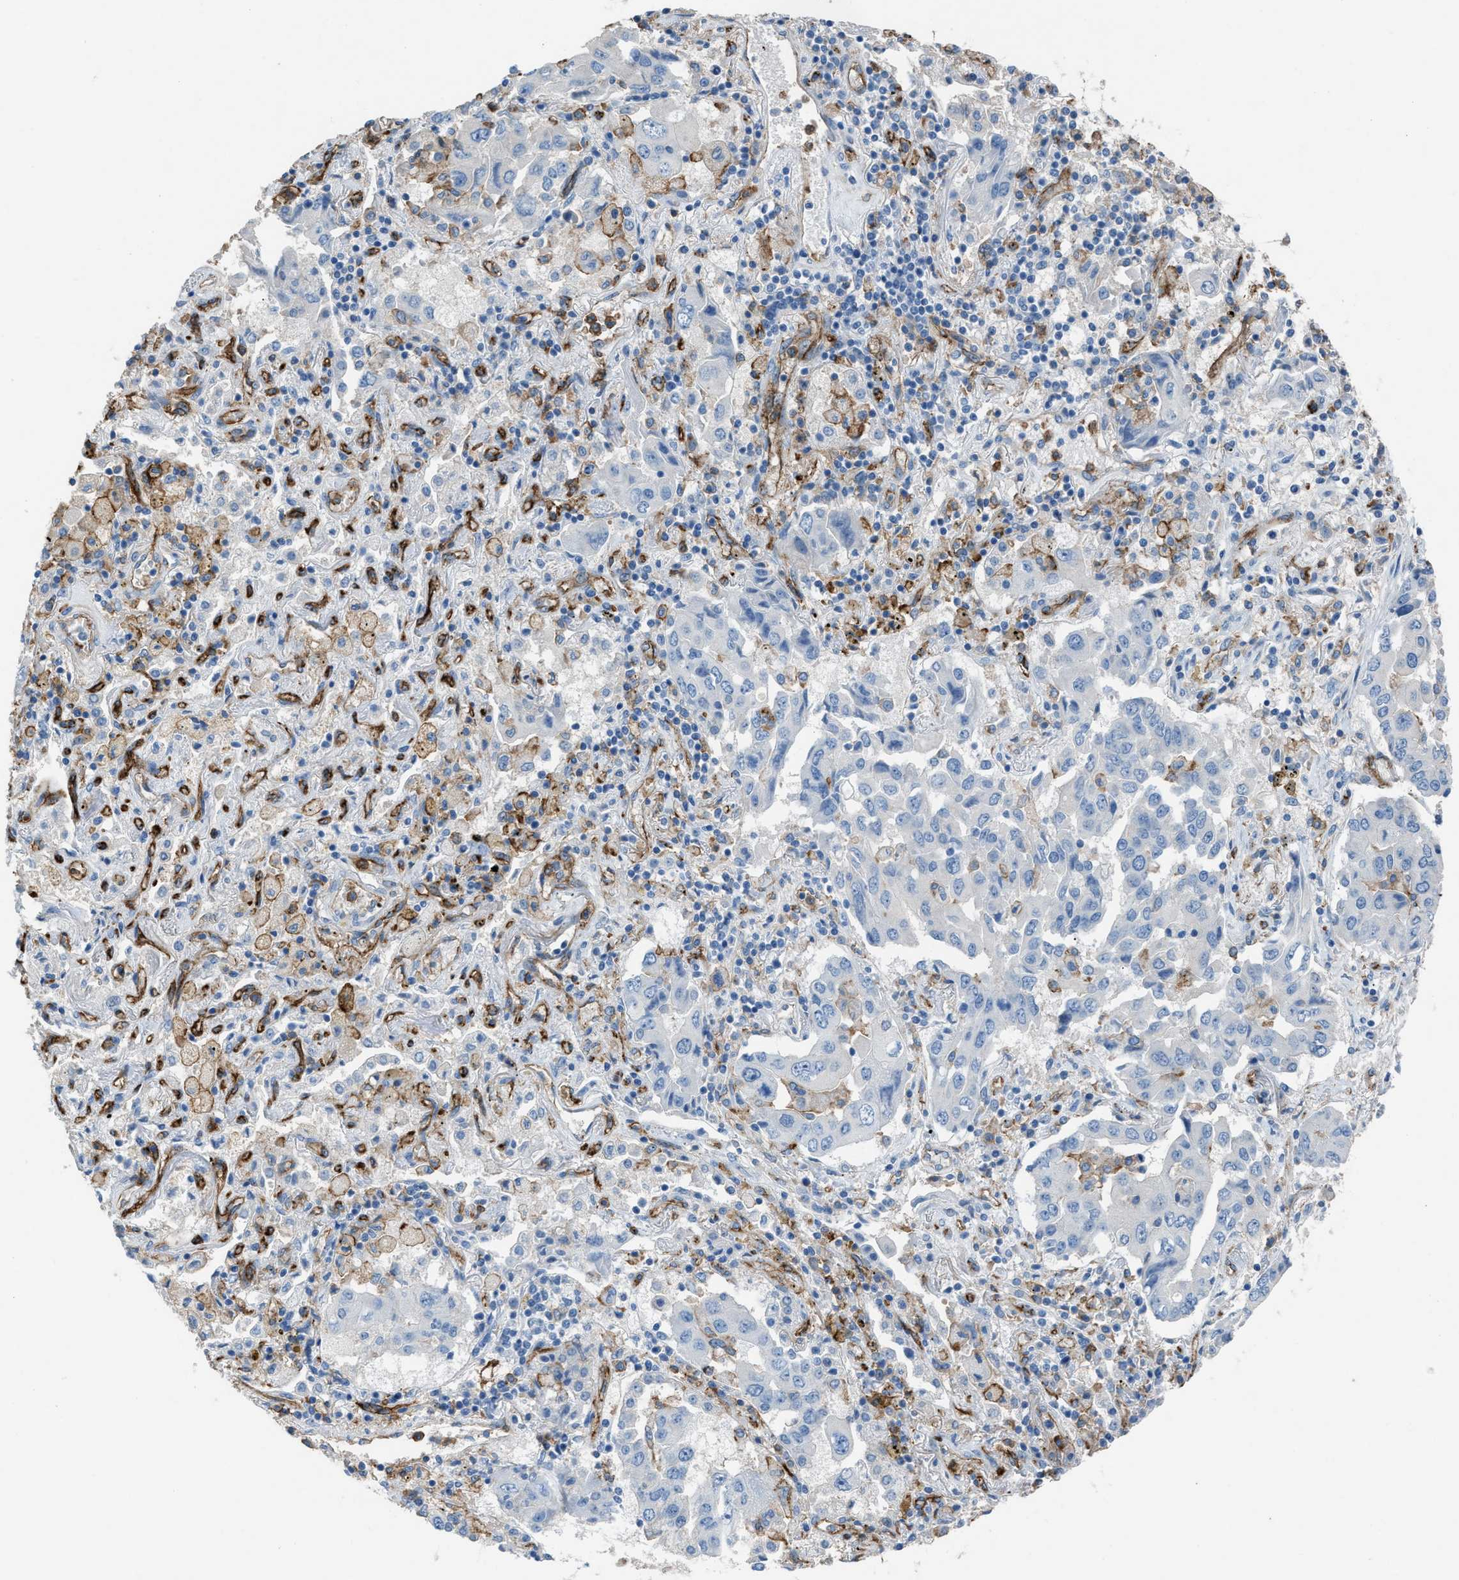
{"staining": {"intensity": "negative", "quantity": "none", "location": "none"}, "tissue": "lung cancer", "cell_type": "Tumor cells", "image_type": "cancer", "snomed": [{"axis": "morphology", "description": "Adenocarcinoma, NOS"}, {"axis": "topography", "description": "Lung"}], "caption": "Photomicrograph shows no protein staining in tumor cells of lung adenocarcinoma tissue.", "gene": "DYSF", "patient": {"sex": "female", "age": 65}}